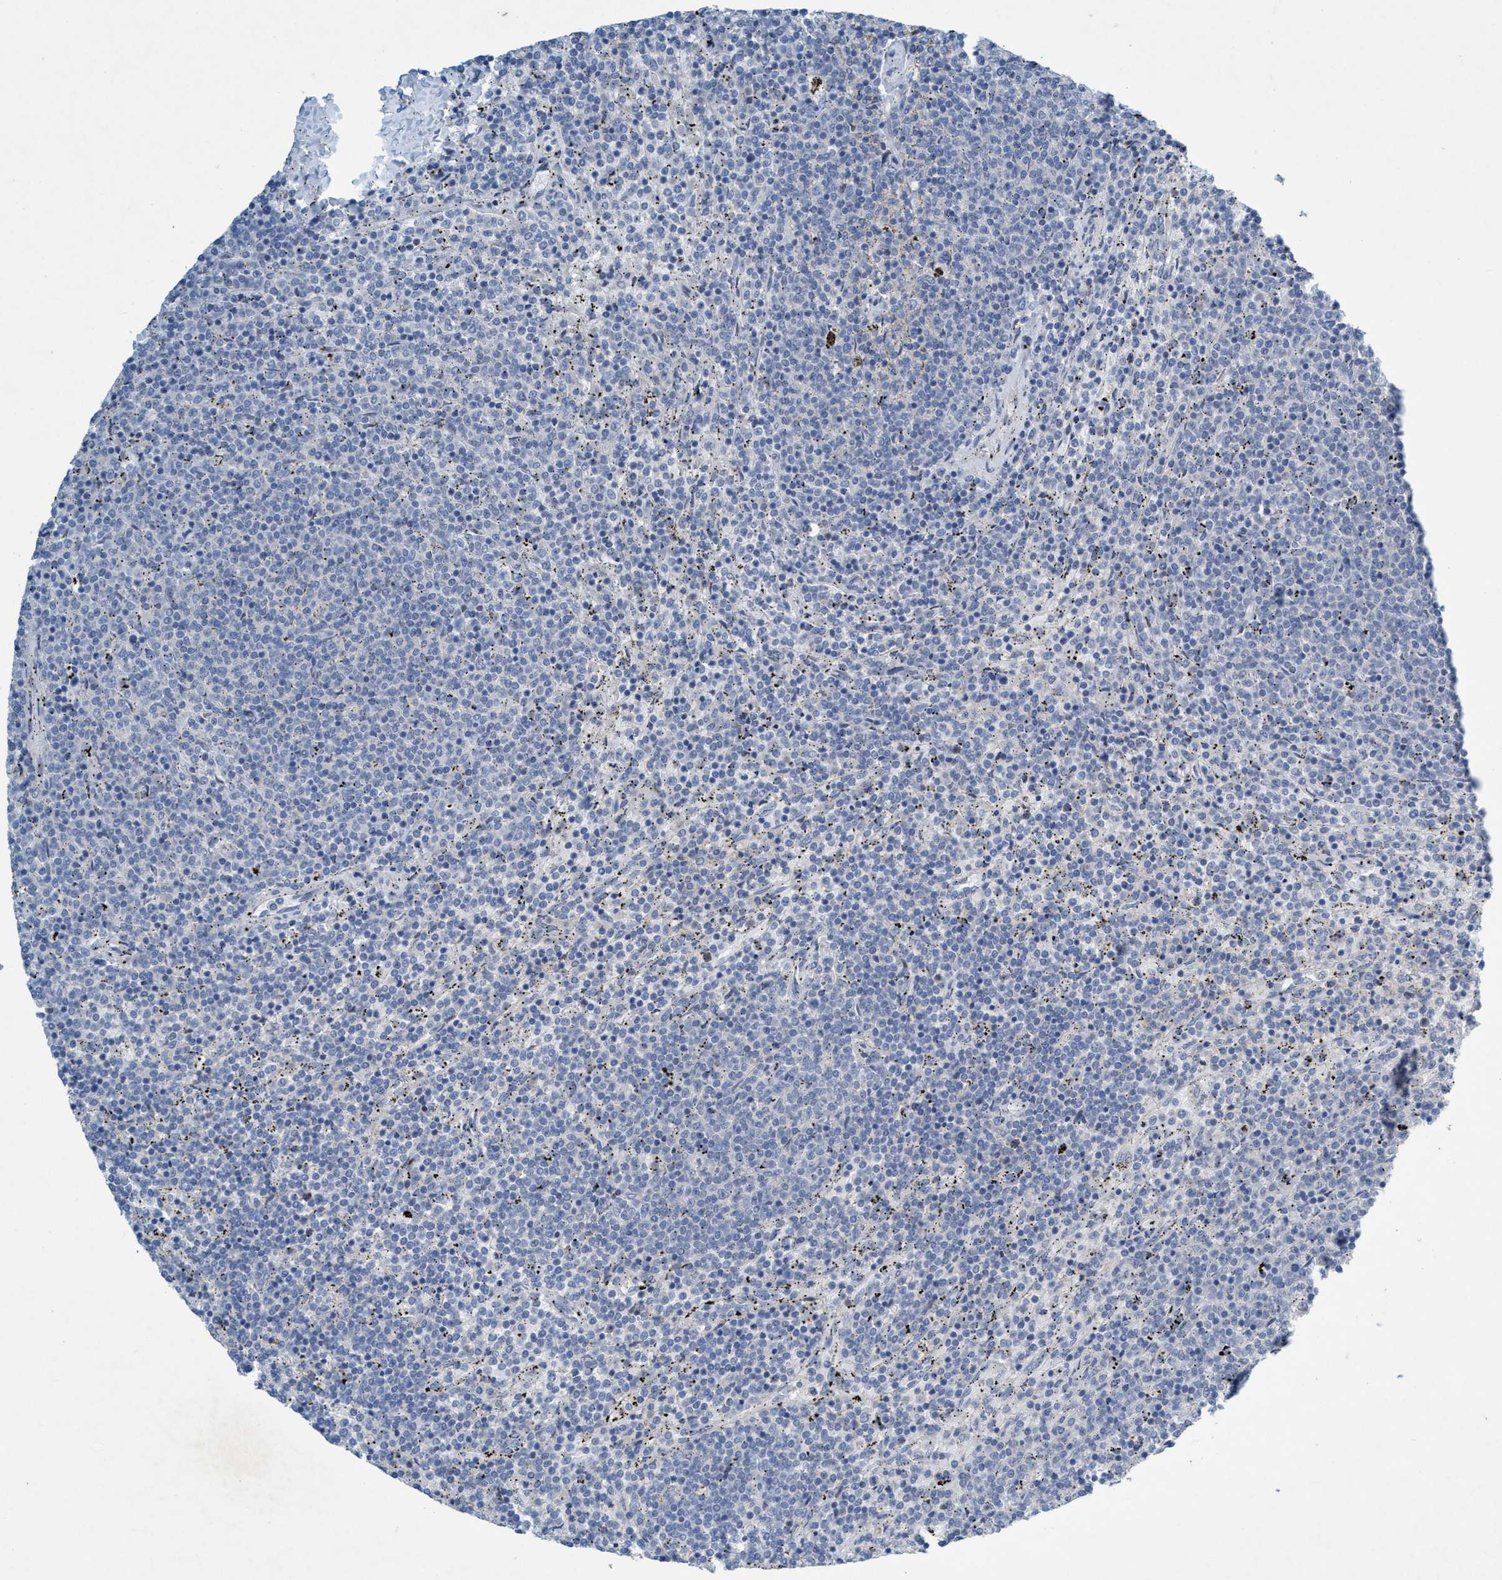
{"staining": {"intensity": "negative", "quantity": "none", "location": "none"}, "tissue": "lymphoma", "cell_type": "Tumor cells", "image_type": "cancer", "snomed": [{"axis": "morphology", "description": "Malignant lymphoma, non-Hodgkin's type, Low grade"}, {"axis": "topography", "description": "Spleen"}], "caption": "Immunohistochemistry (IHC) micrograph of low-grade malignant lymphoma, non-Hodgkin's type stained for a protein (brown), which reveals no staining in tumor cells.", "gene": "RNF208", "patient": {"sex": "female", "age": 50}}